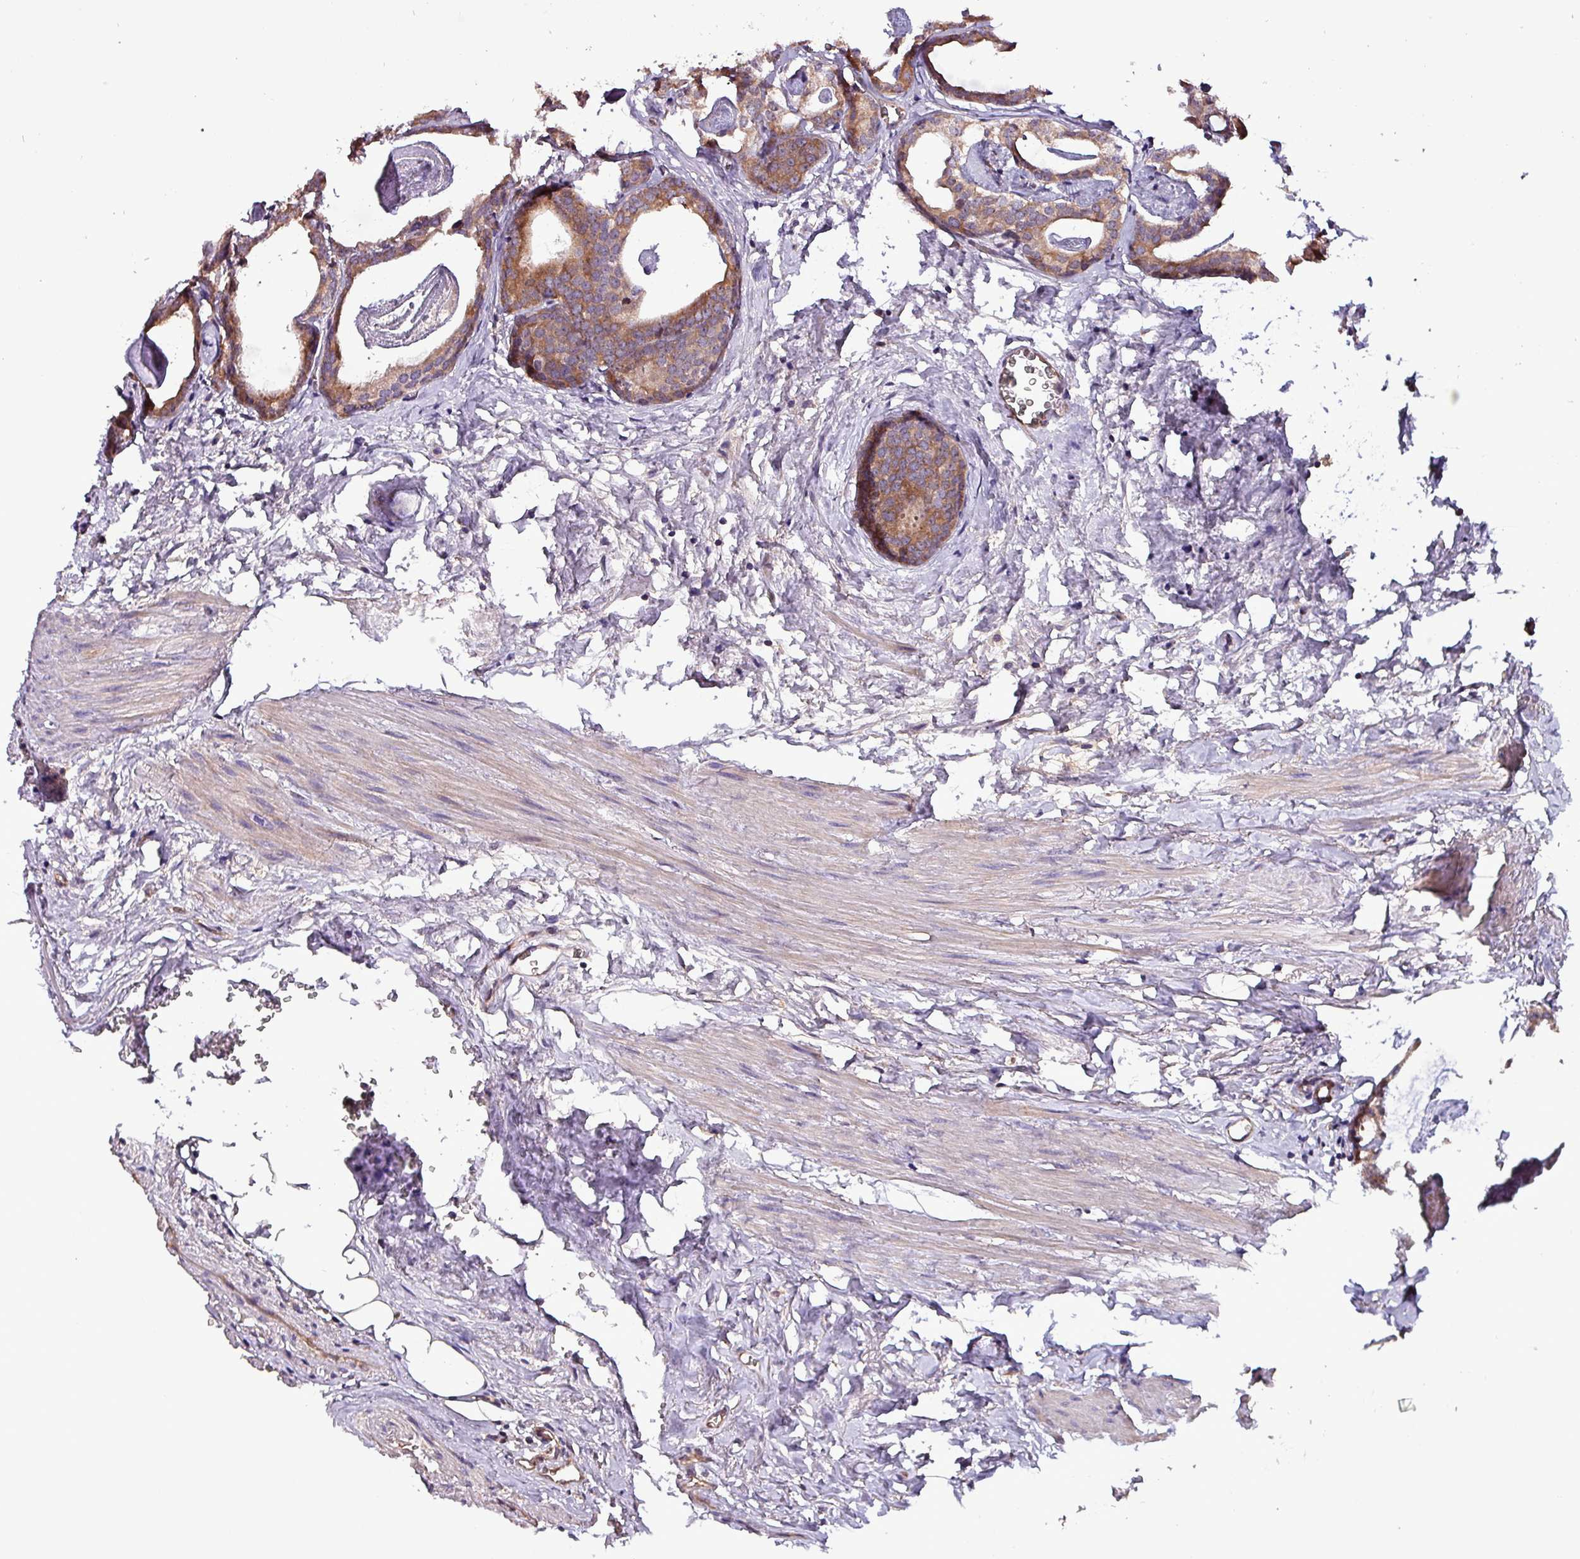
{"staining": {"intensity": "moderate", "quantity": ">75%", "location": "cytoplasmic/membranous"}, "tissue": "prostate cancer", "cell_type": "Tumor cells", "image_type": "cancer", "snomed": [{"axis": "morphology", "description": "Adenocarcinoma, Low grade"}, {"axis": "topography", "description": "Prostate"}], "caption": "This micrograph reveals immunohistochemistry staining of prostate cancer, with medium moderate cytoplasmic/membranous expression in approximately >75% of tumor cells.", "gene": "PAFAH1B2", "patient": {"sex": "male", "age": 71}}